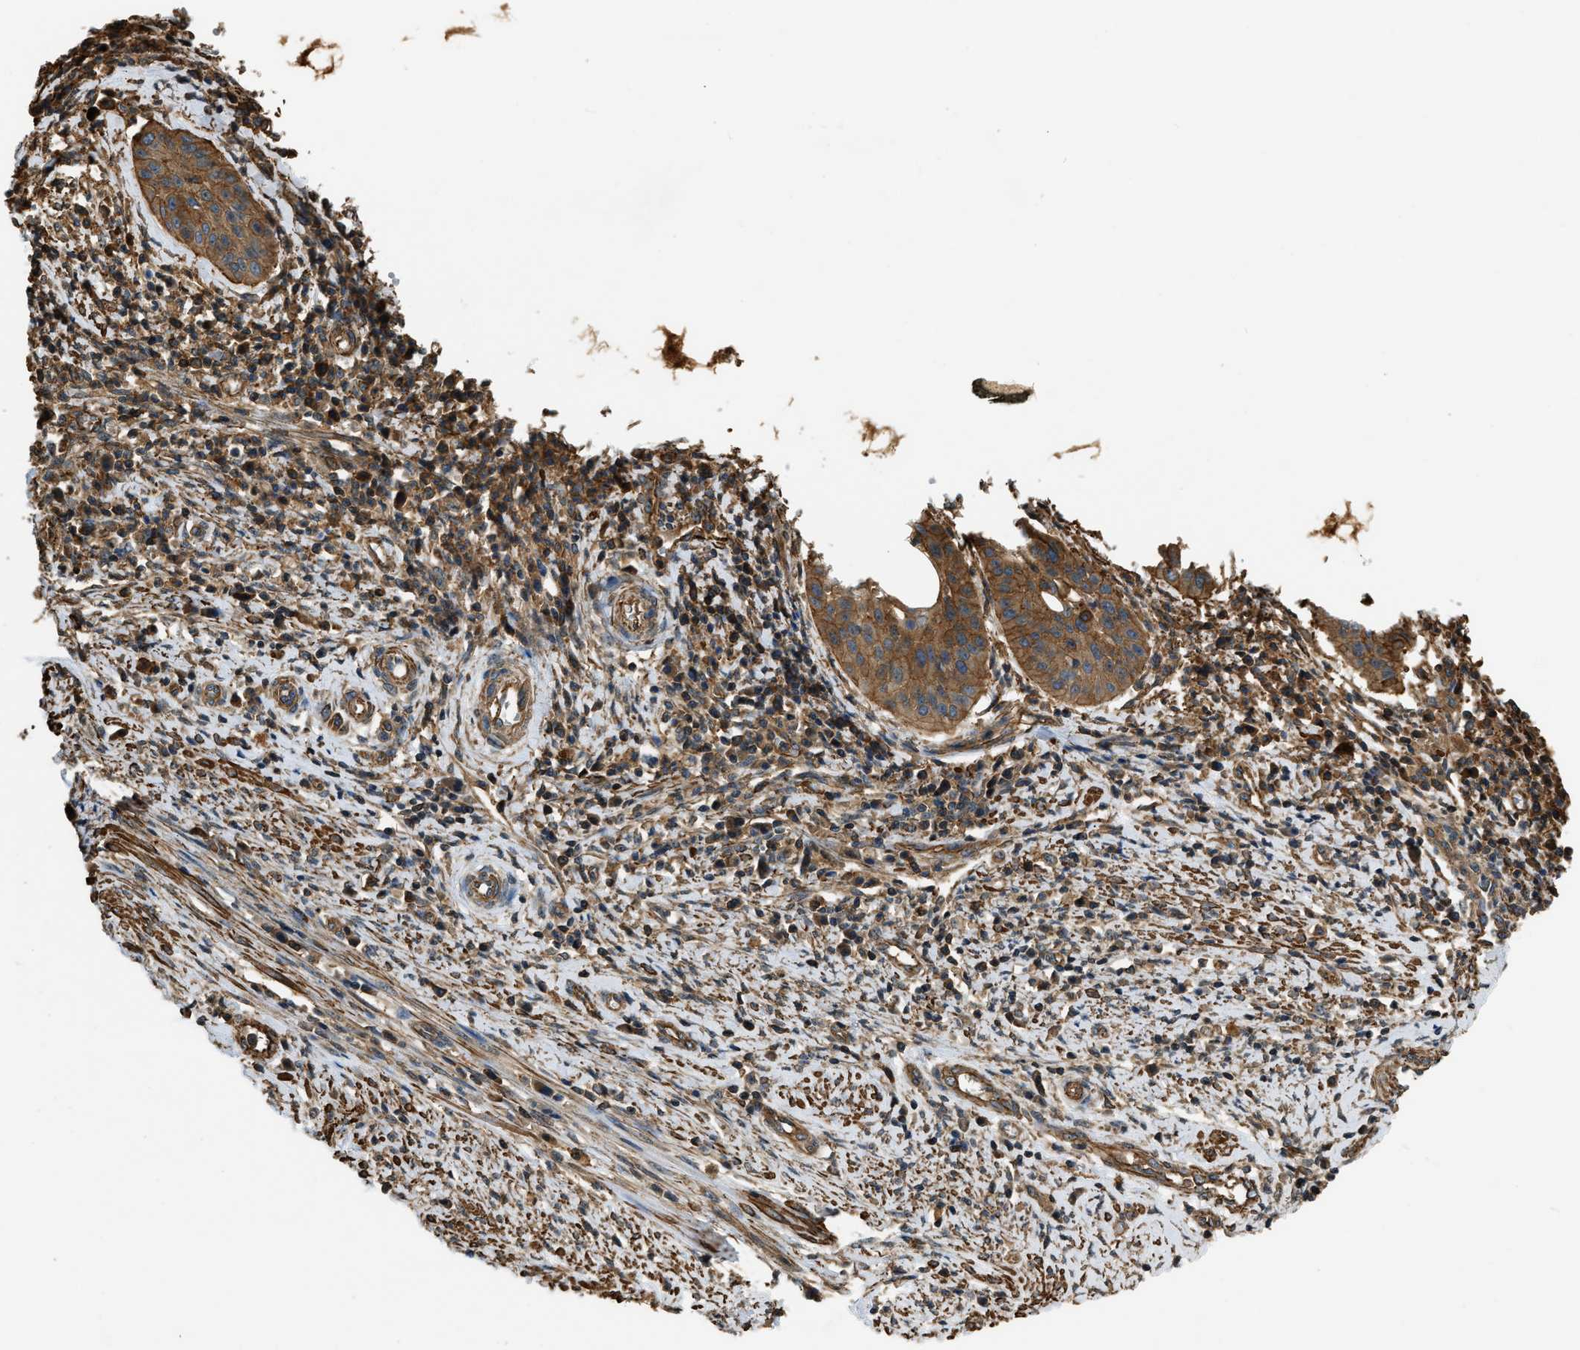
{"staining": {"intensity": "moderate", "quantity": ">75%", "location": "cytoplasmic/membranous"}, "tissue": "cervical cancer", "cell_type": "Tumor cells", "image_type": "cancer", "snomed": [{"axis": "morphology", "description": "Normal tissue, NOS"}, {"axis": "morphology", "description": "Squamous cell carcinoma, NOS"}, {"axis": "topography", "description": "Cervix"}], "caption": "DAB (3,3'-diaminobenzidine) immunohistochemical staining of human squamous cell carcinoma (cervical) displays moderate cytoplasmic/membranous protein positivity in about >75% of tumor cells.", "gene": "YARS1", "patient": {"sex": "female", "age": 39}}